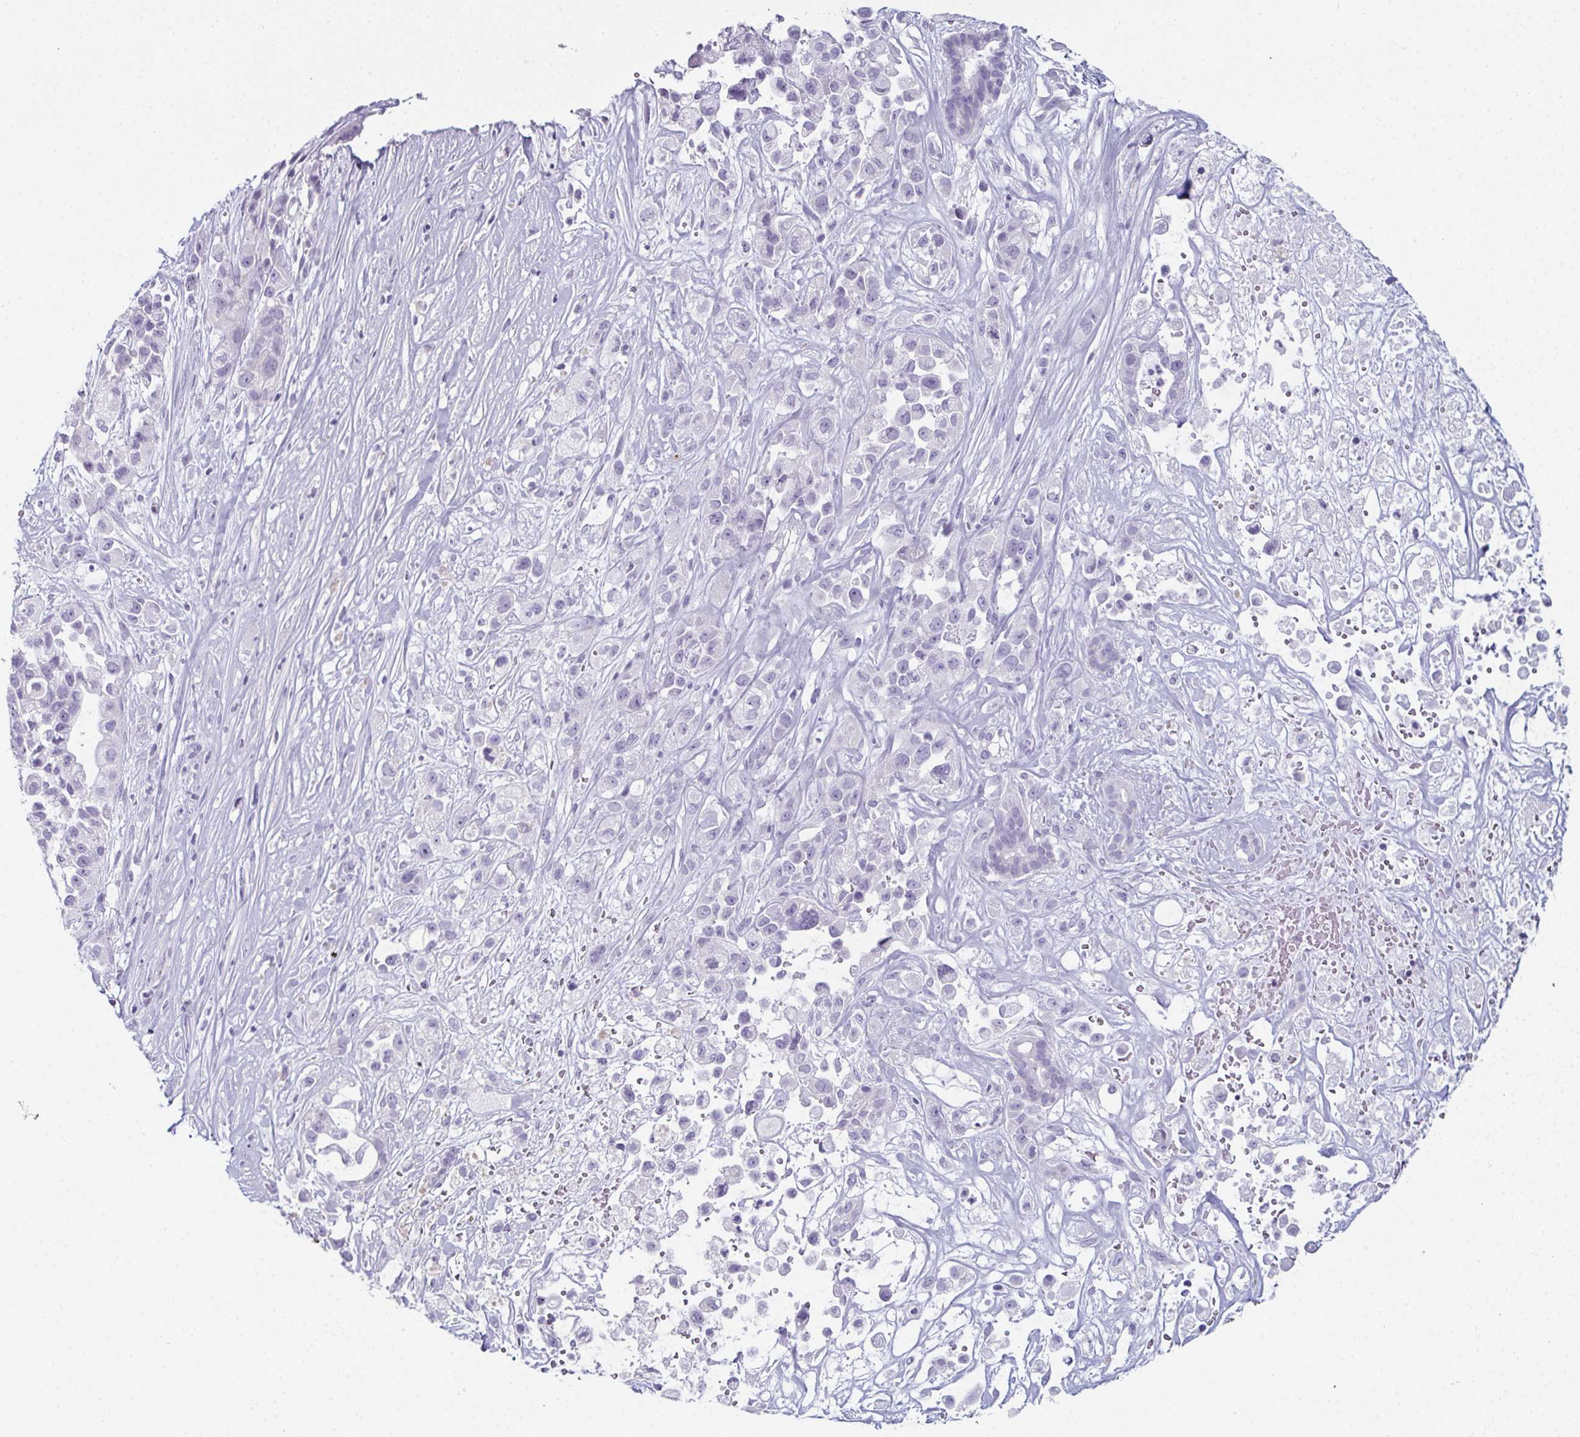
{"staining": {"intensity": "negative", "quantity": "none", "location": "none"}, "tissue": "pancreatic cancer", "cell_type": "Tumor cells", "image_type": "cancer", "snomed": [{"axis": "morphology", "description": "Adenocarcinoma, NOS"}, {"axis": "topography", "description": "Pancreas"}], "caption": "Pancreatic adenocarcinoma was stained to show a protein in brown. There is no significant expression in tumor cells. (DAB immunohistochemistry (IHC), high magnification).", "gene": "ENKUR", "patient": {"sex": "male", "age": 44}}